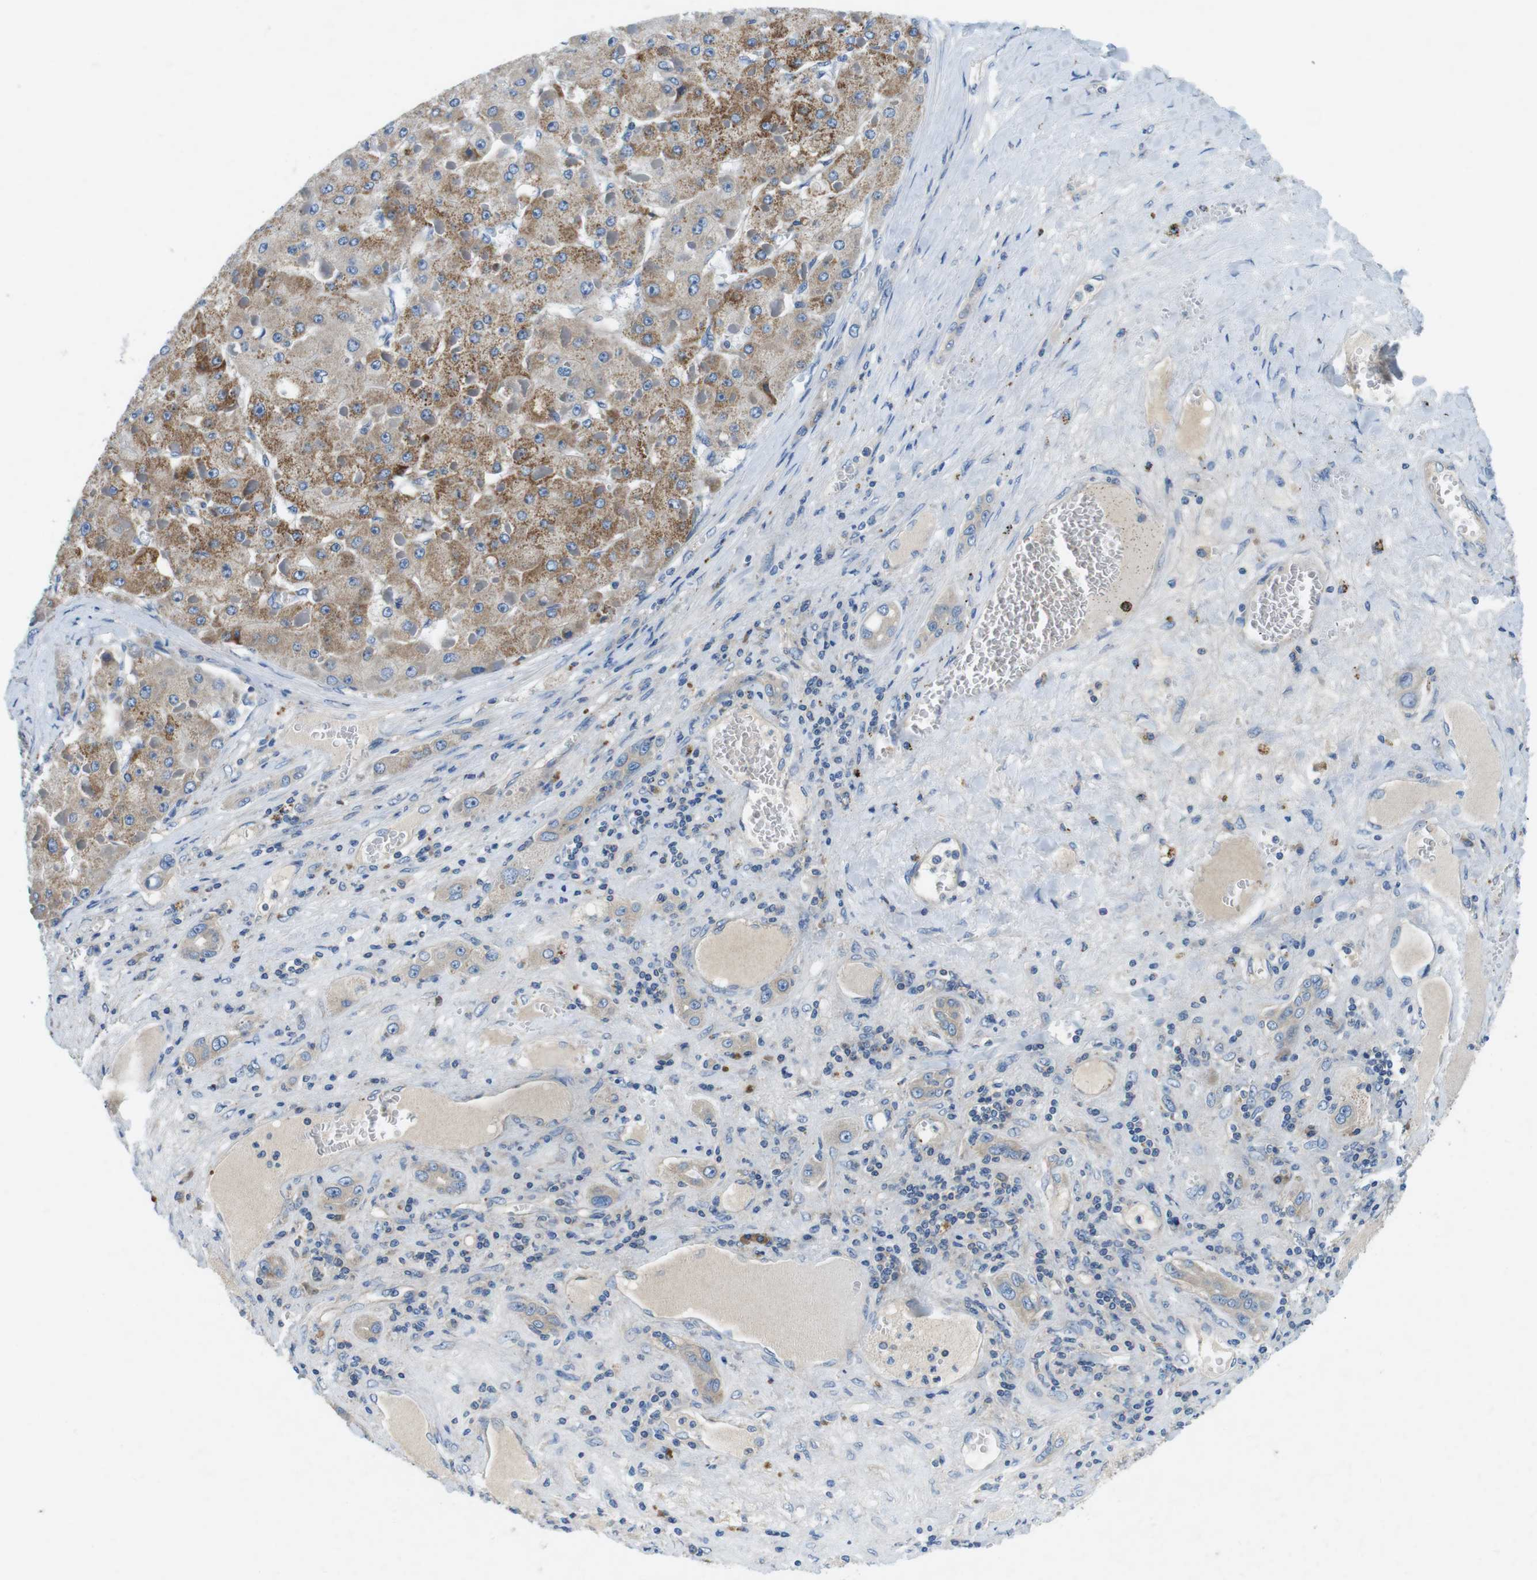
{"staining": {"intensity": "moderate", "quantity": ">75%", "location": "cytoplasmic/membranous"}, "tissue": "liver cancer", "cell_type": "Tumor cells", "image_type": "cancer", "snomed": [{"axis": "morphology", "description": "Carcinoma, Hepatocellular, NOS"}, {"axis": "topography", "description": "Liver"}], "caption": "Approximately >75% of tumor cells in hepatocellular carcinoma (liver) show moderate cytoplasmic/membranous protein positivity as visualized by brown immunohistochemical staining.", "gene": "DENND4C", "patient": {"sex": "female", "age": 73}}